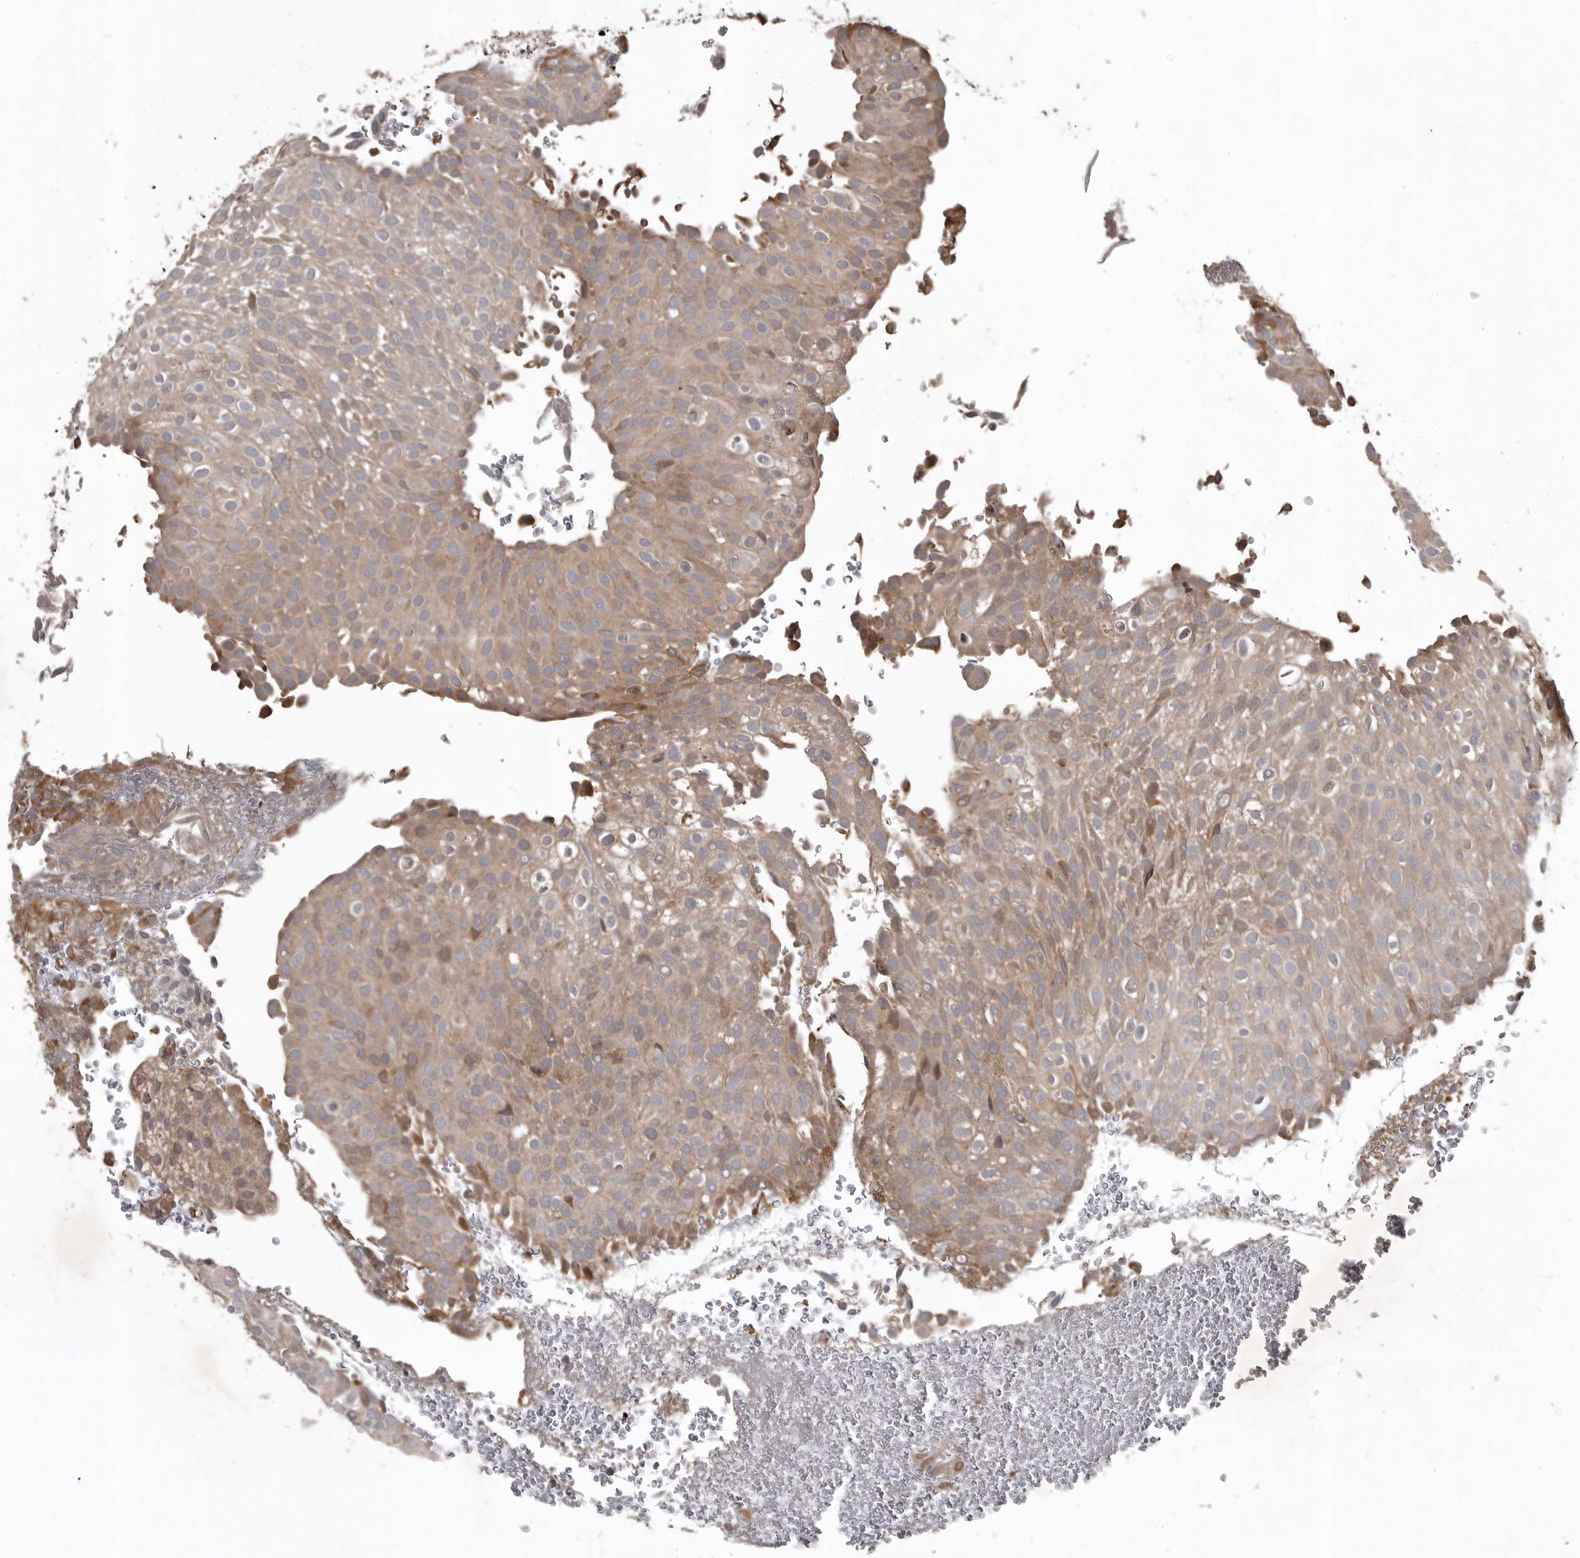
{"staining": {"intensity": "weak", "quantity": ">75%", "location": "cytoplasmic/membranous"}, "tissue": "urothelial cancer", "cell_type": "Tumor cells", "image_type": "cancer", "snomed": [{"axis": "morphology", "description": "Urothelial carcinoma, Low grade"}, {"axis": "topography", "description": "Urinary bladder"}], "caption": "Immunohistochemistry image of human urothelial cancer stained for a protein (brown), which shows low levels of weak cytoplasmic/membranous positivity in about >75% of tumor cells.", "gene": "GPR31", "patient": {"sex": "male", "age": 78}}